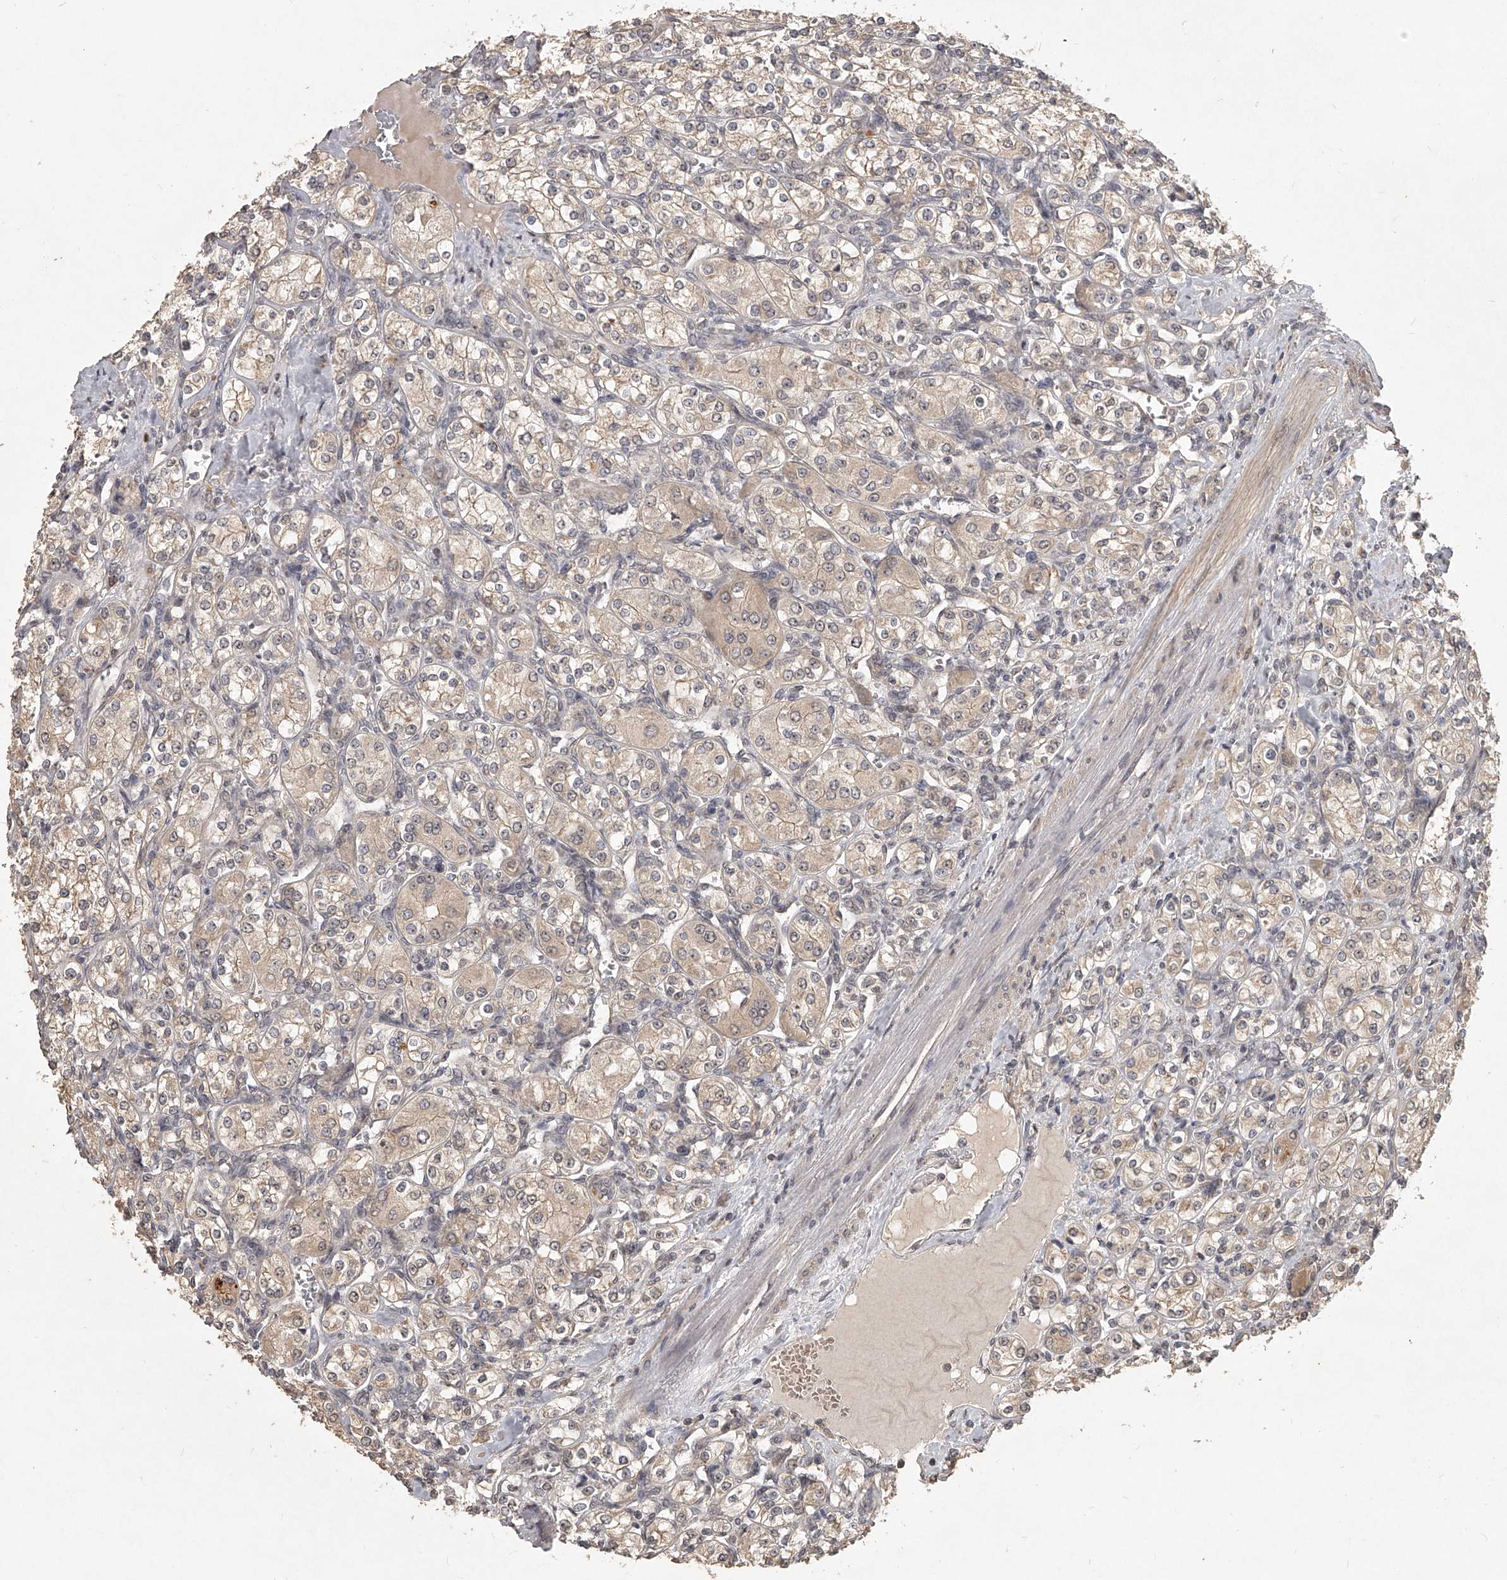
{"staining": {"intensity": "weak", "quantity": "25%-75%", "location": "cytoplasmic/membranous,nuclear"}, "tissue": "renal cancer", "cell_type": "Tumor cells", "image_type": "cancer", "snomed": [{"axis": "morphology", "description": "Adenocarcinoma, NOS"}, {"axis": "topography", "description": "Kidney"}], "caption": "Renal cancer (adenocarcinoma) stained for a protein (brown) shows weak cytoplasmic/membranous and nuclear positive expression in approximately 25%-75% of tumor cells.", "gene": "SLC37A1", "patient": {"sex": "male", "age": 77}}